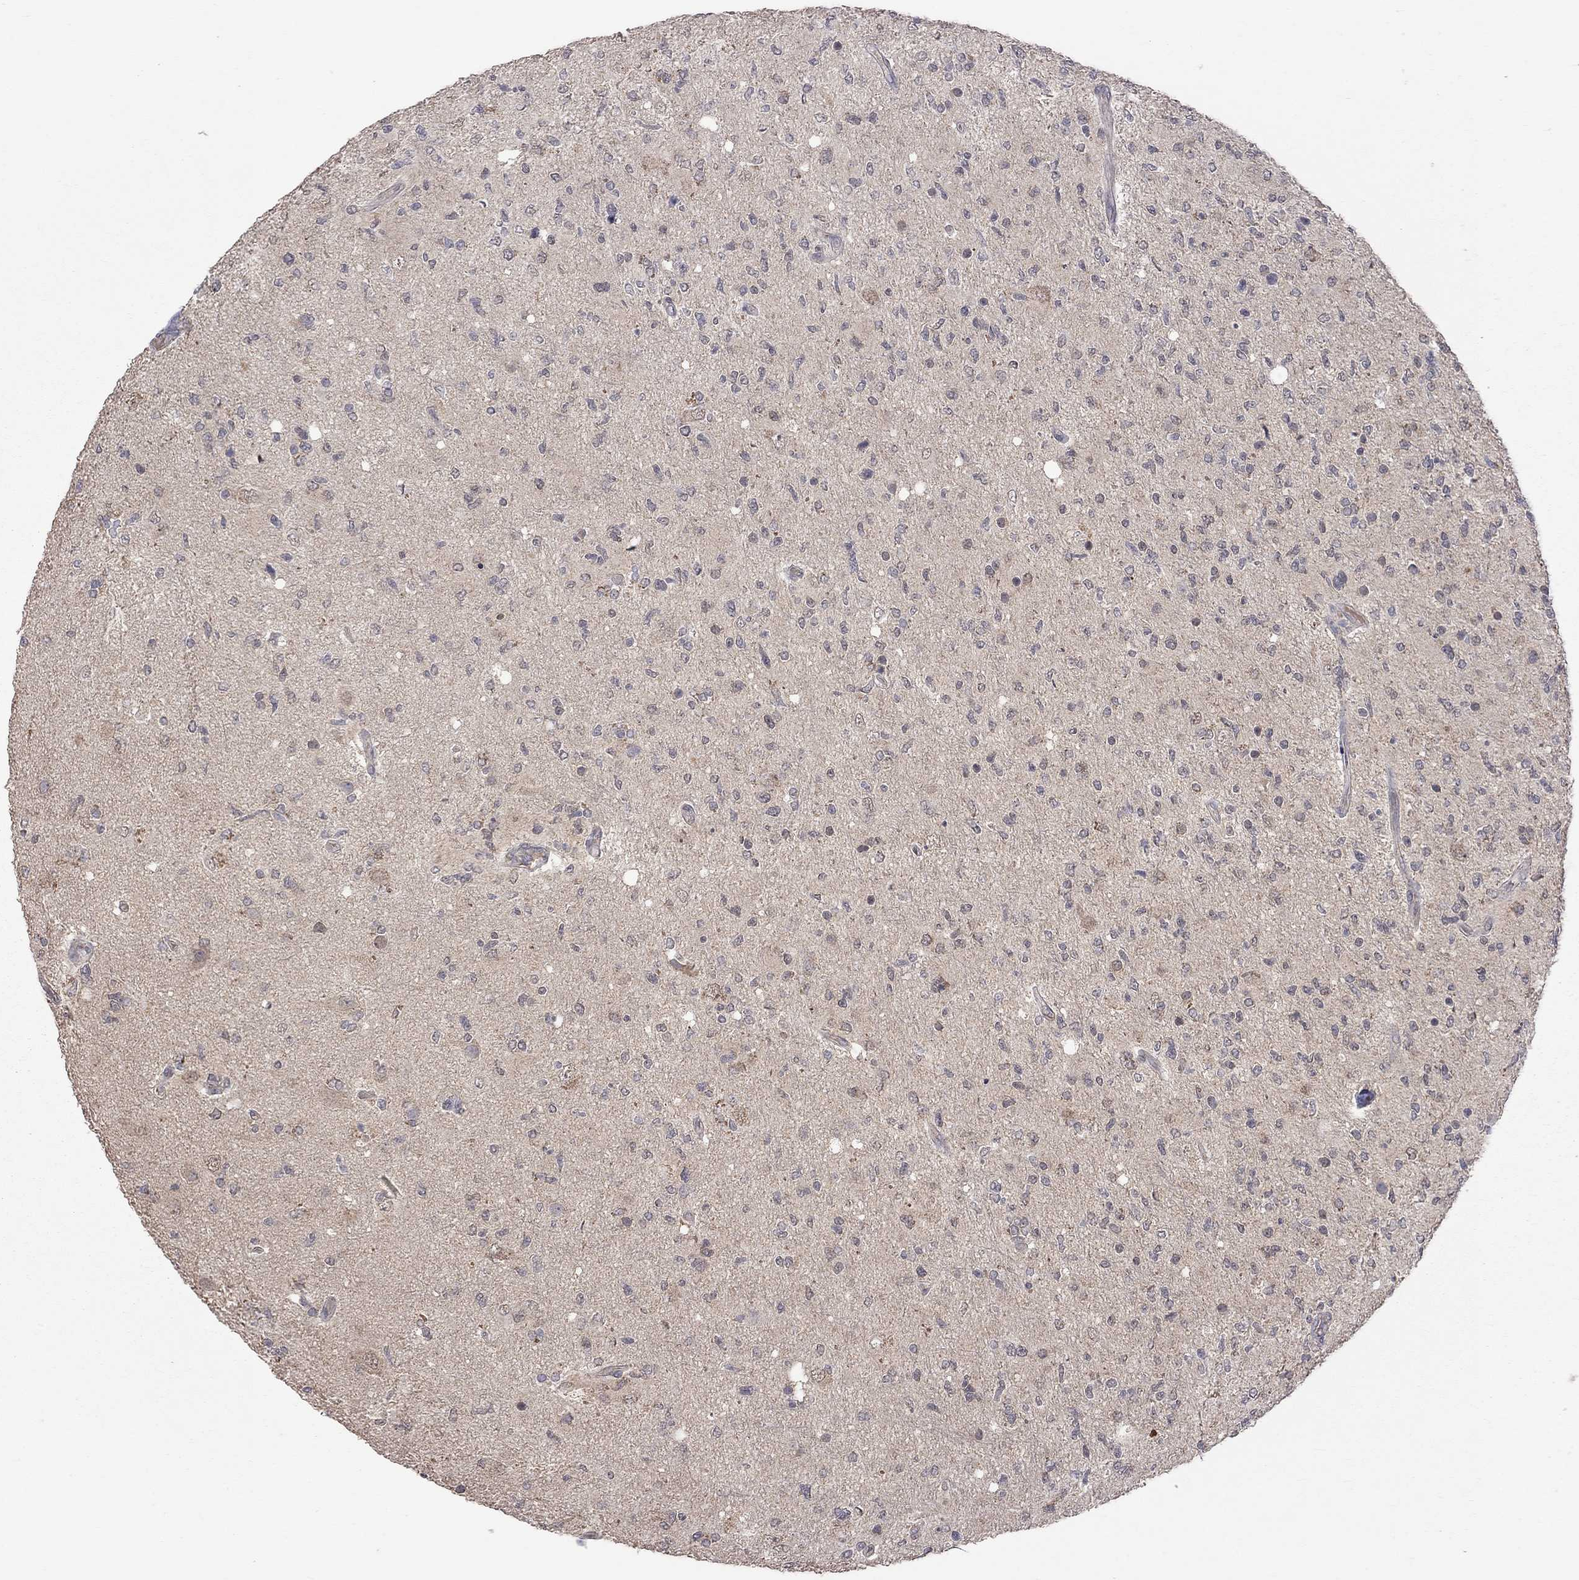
{"staining": {"intensity": "negative", "quantity": "none", "location": "none"}, "tissue": "glioma", "cell_type": "Tumor cells", "image_type": "cancer", "snomed": [{"axis": "morphology", "description": "Glioma, malignant, High grade"}, {"axis": "topography", "description": "Cerebral cortex"}], "caption": "A high-resolution micrograph shows immunohistochemistry staining of glioma, which demonstrates no significant positivity in tumor cells. (DAB immunohistochemistry with hematoxylin counter stain).", "gene": "HTR6", "patient": {"sex": "male", "age": 70}}